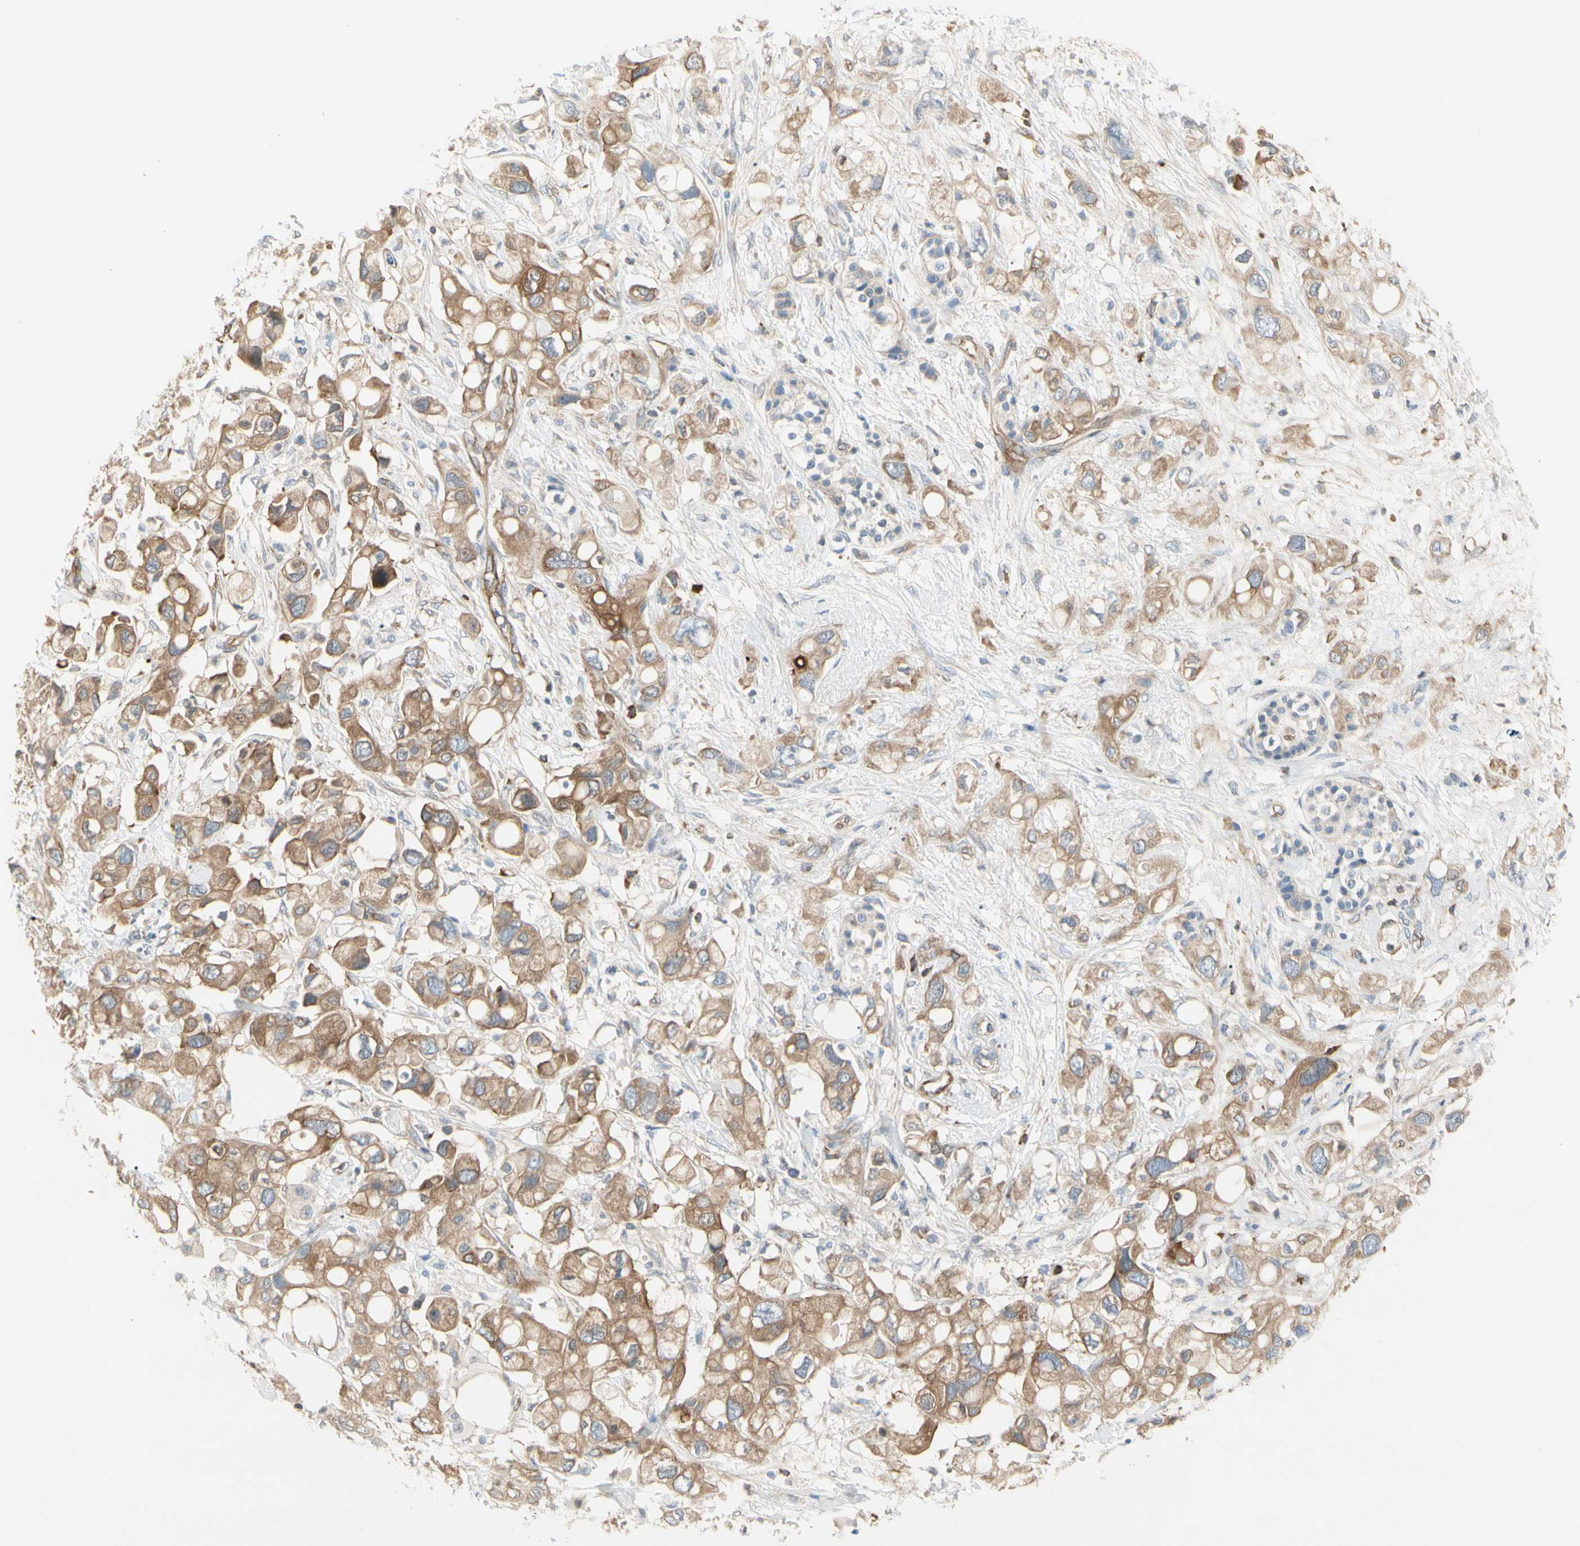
{"staining": {"intensity": "moderate", "quantity": ">75%", "location": "cytoplasmic/membranous"}, "tissue": "pancreatic cancer", "cell_type": "Tumor cells", "image_type": "cancer", "snomed": [{"axis": "morphology", "description": "Adenocarcinoma, NOS"}, {"axis": "topography", "description": "Pancreas"}], "caption": "A micrograph showing moderate cytoplasmic/membranous staining in approximately >75% of tumor cells in pancreatic cancer (adenocarcinoma), as visualized by brown immunohistochemical staining.", "gene": "NFKB2", "patient": {"sex": "female", "age": 56}}